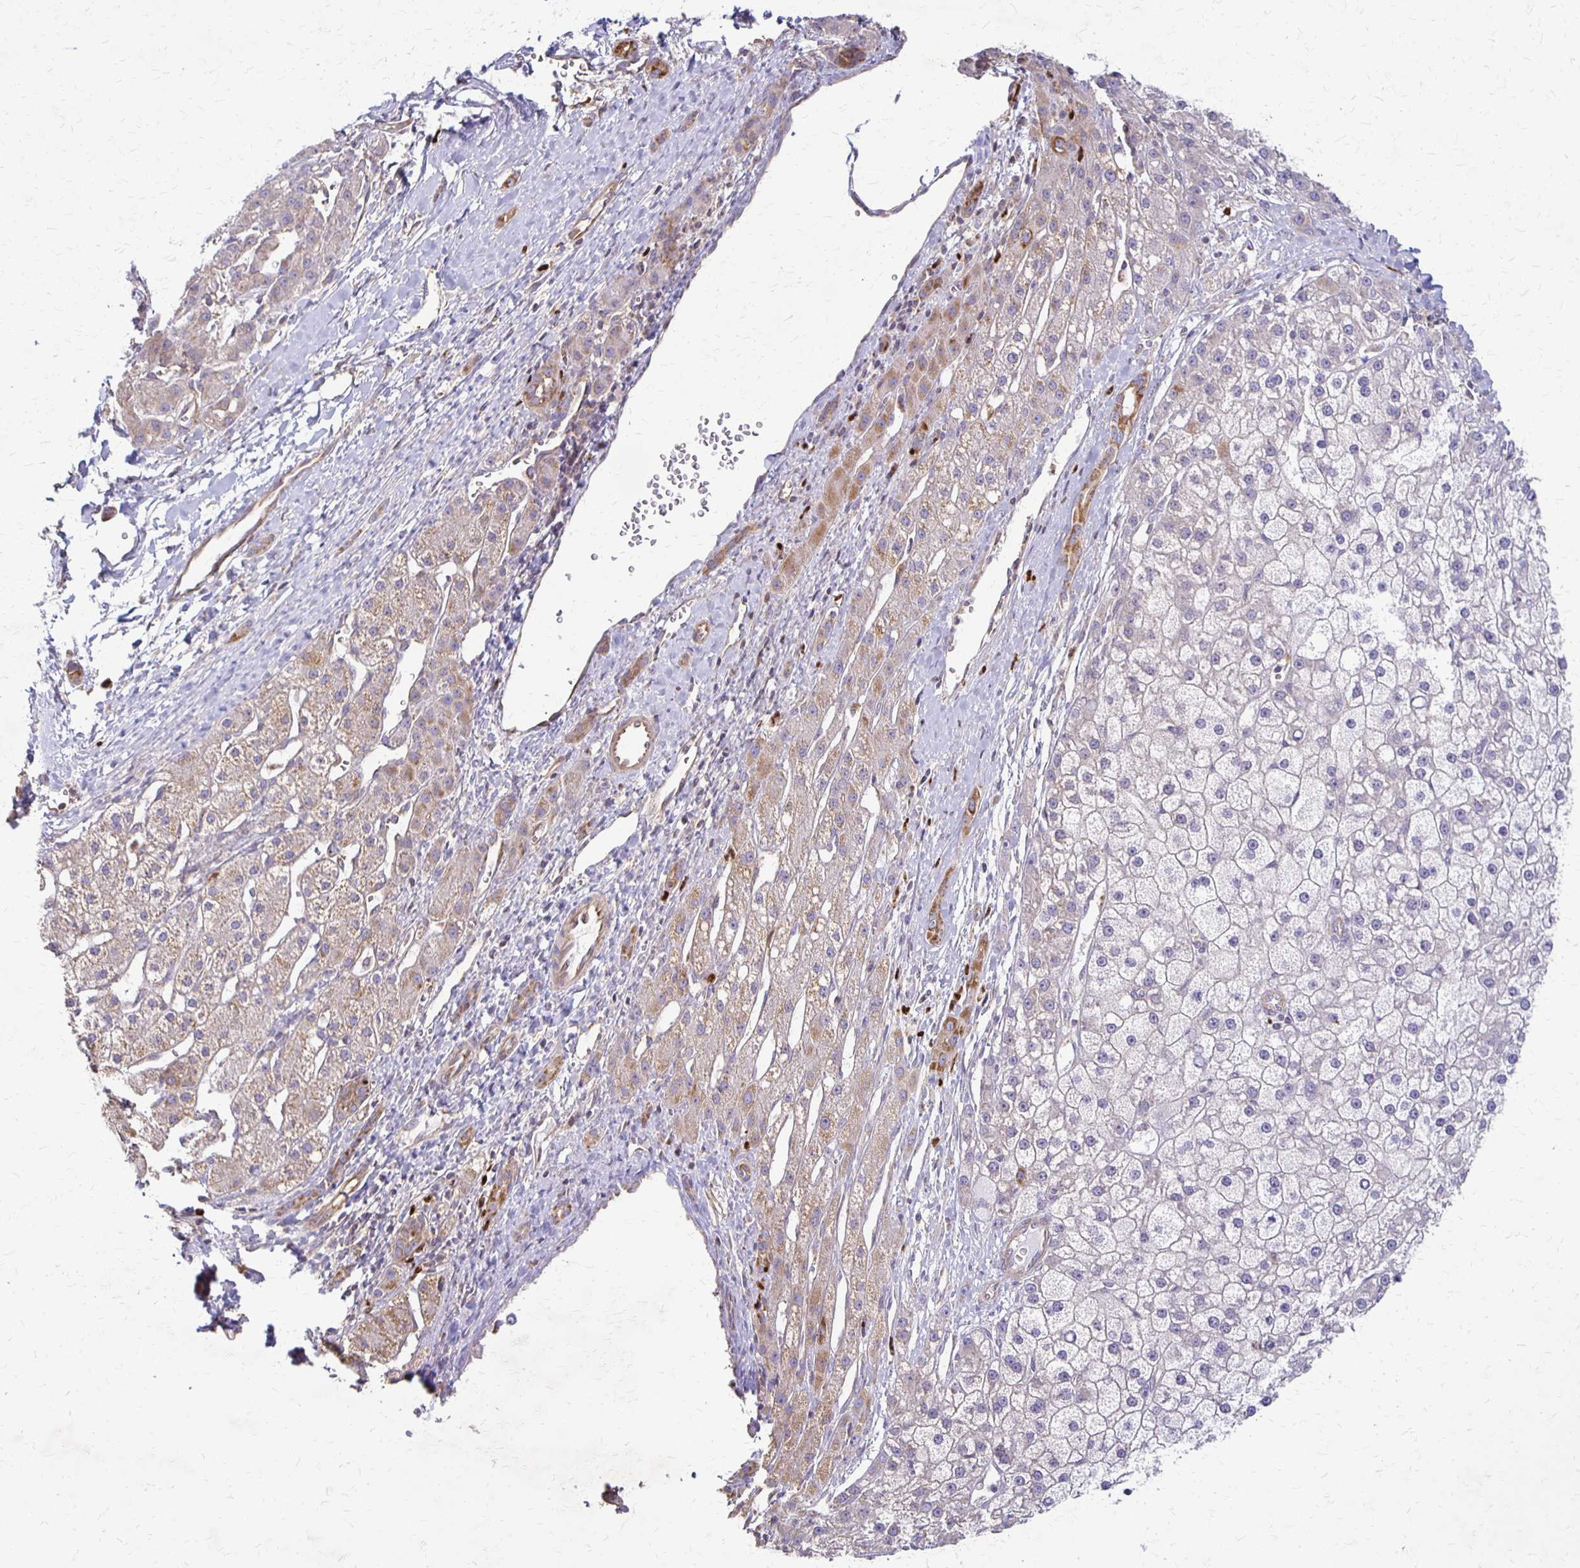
{"staining": {"intensity": "negative", "quantity": "none", "location": "none"}, "tissue": "liver cancer", "cell_type": "Tumor cells", "image_type": "cancer", "snomed": [{"axis": "morphology", "description": "Carcinoma, Hepatocellular, NOS"}, {"axis": "topography", "description": "Liver"}], "caption": "The micrograph displays no significant expression in tumor cells of hepatocellular carcinoma (liver). Brightfield microscopy of immunohistochemistry stained with DAB (brown) and hematoxylin (blue), captured at high magnification.", "gene": "EIF4EBP2", "patient": {"sex": "male", "age": 67}}